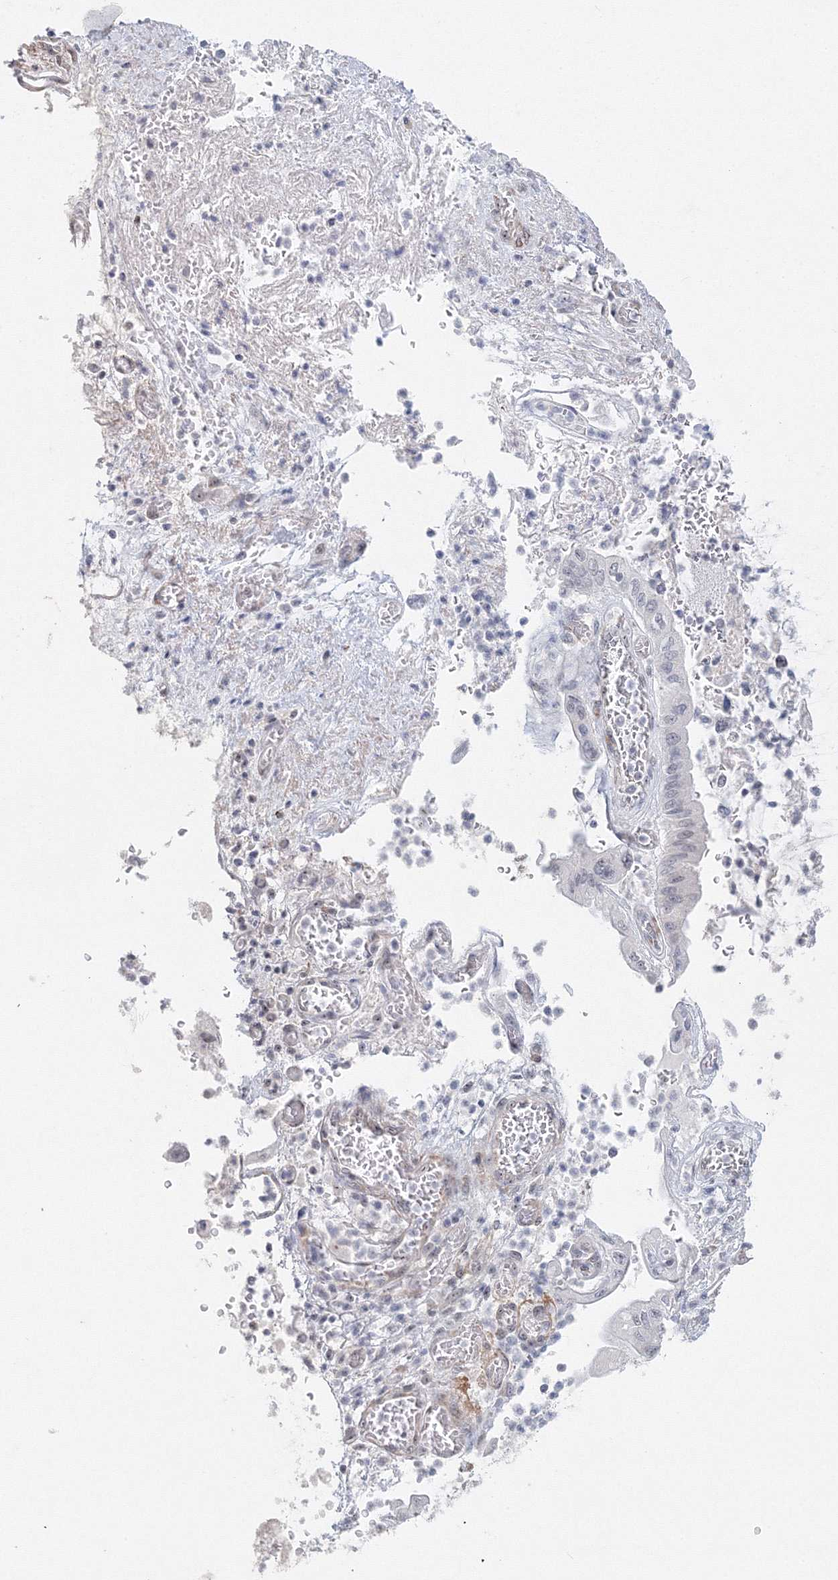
{"staining": {"intensity": "negative", "quantity": "none", "location": "none"}, "tissue": "pancreatic cancer", "cell_type": "Tumor cells", "image_type": "cancer", "snomed": [{"axis": "morphology", "description": "Adenocarcinoma, NOS"}, {"axis": "topography", "description": "Pancreas"}], "caption": "A photomicrograph of pancreatic cancer stained for a protein shows no brown staining in tumor cells.", "gene": "SIRT7", "patient": {"sex": "female", "age": 73}}